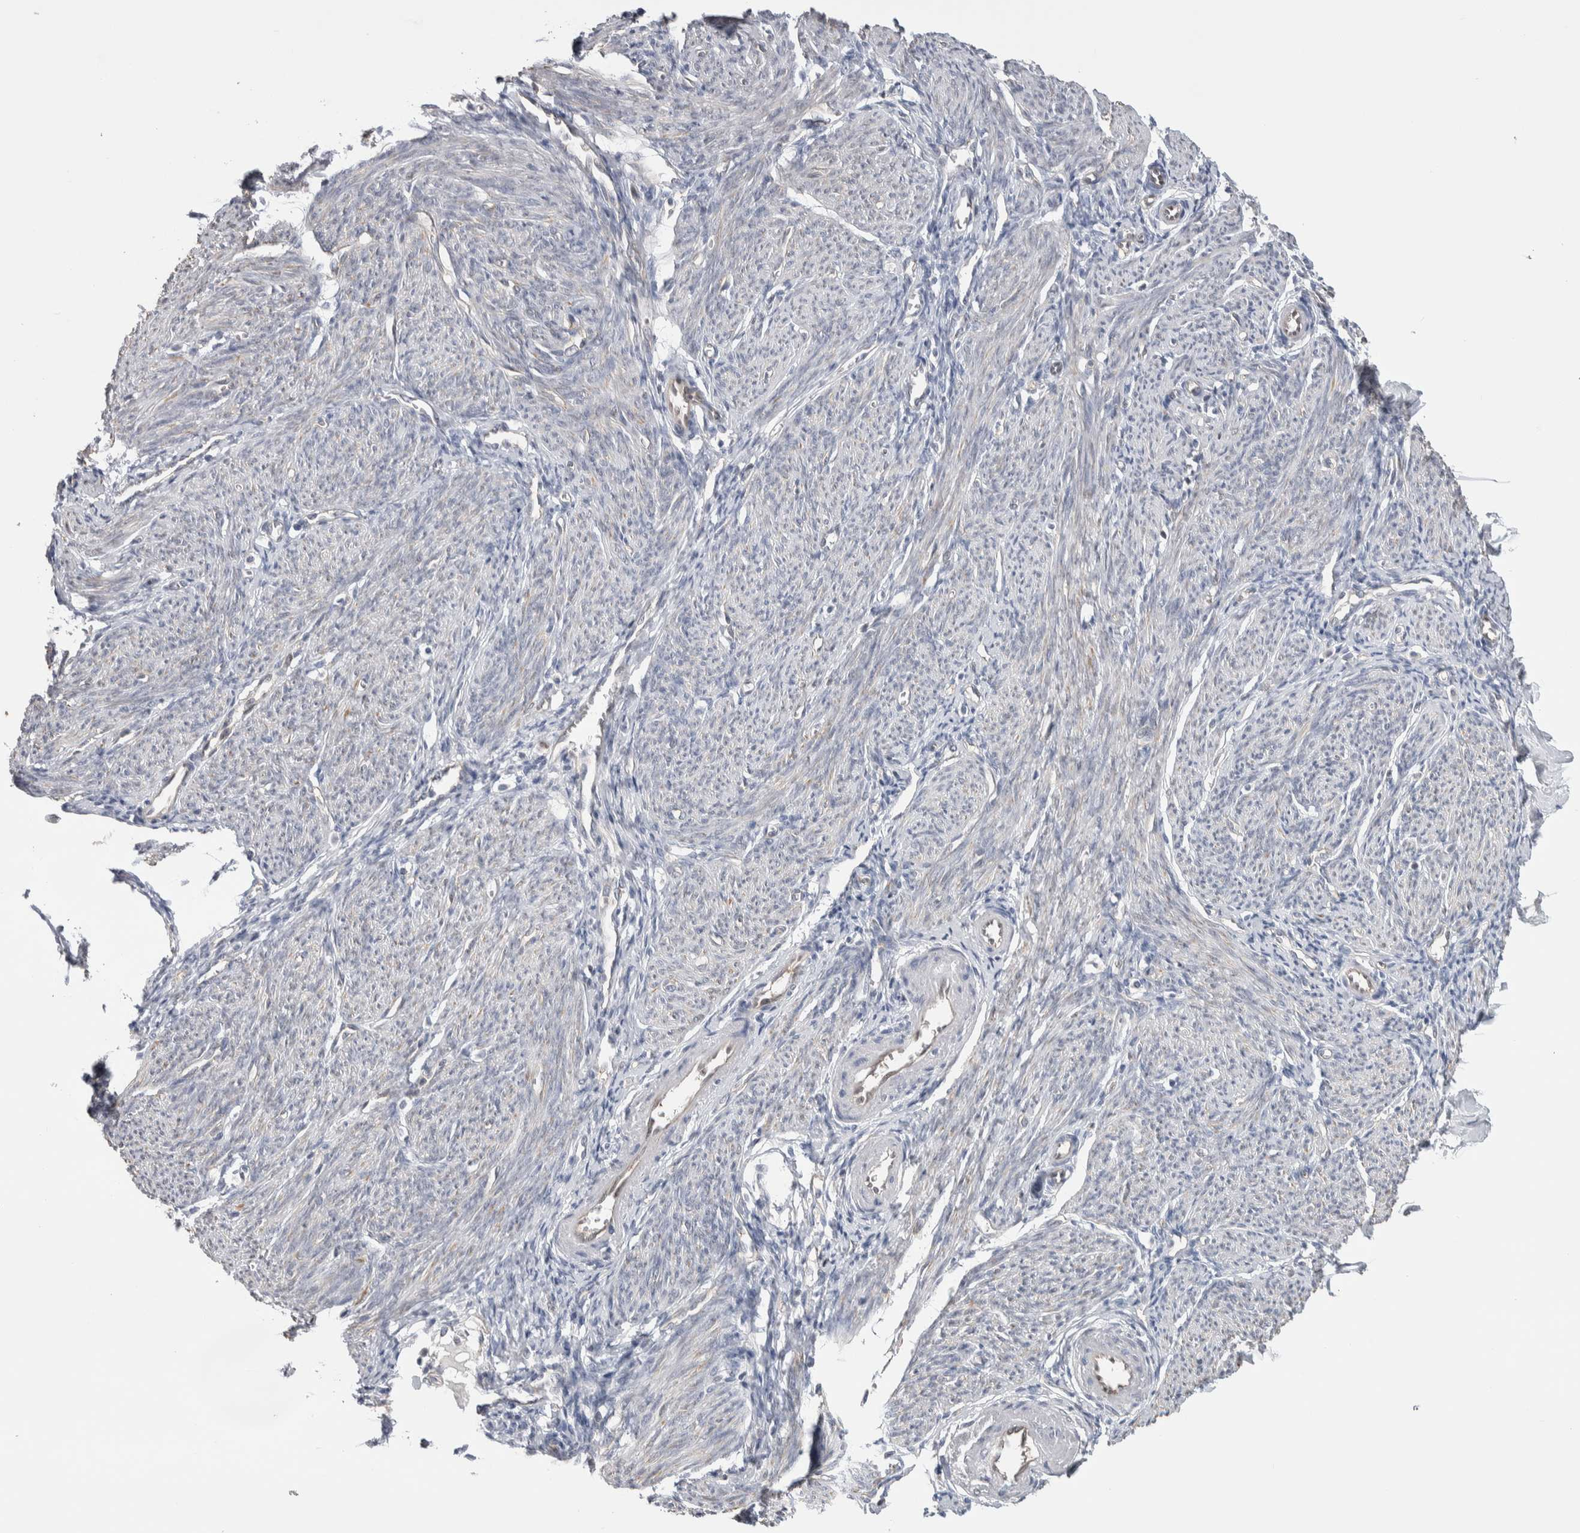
{"staining": {"intensity": "negative", "quantity": "none", "location": "none"}, "tissue": "endometrium", "cell_type": "Cells in endometrial stroma", "image_type": "normal", "snomed": [{"axis": "morphology", "description": "Normal tissue, NOS"}, {"axis": "morphology", "description": "Adenocarcinoma, NOS"}, {"axis": "topography", "description": "Endometrium"}], "caption": "Protein analysis of unremarkable endometrium exhibits no significant expression in cells in endometrial stroma.", "gene": "ZBTB49", "patient": {"sex": "female", "age": 57}}